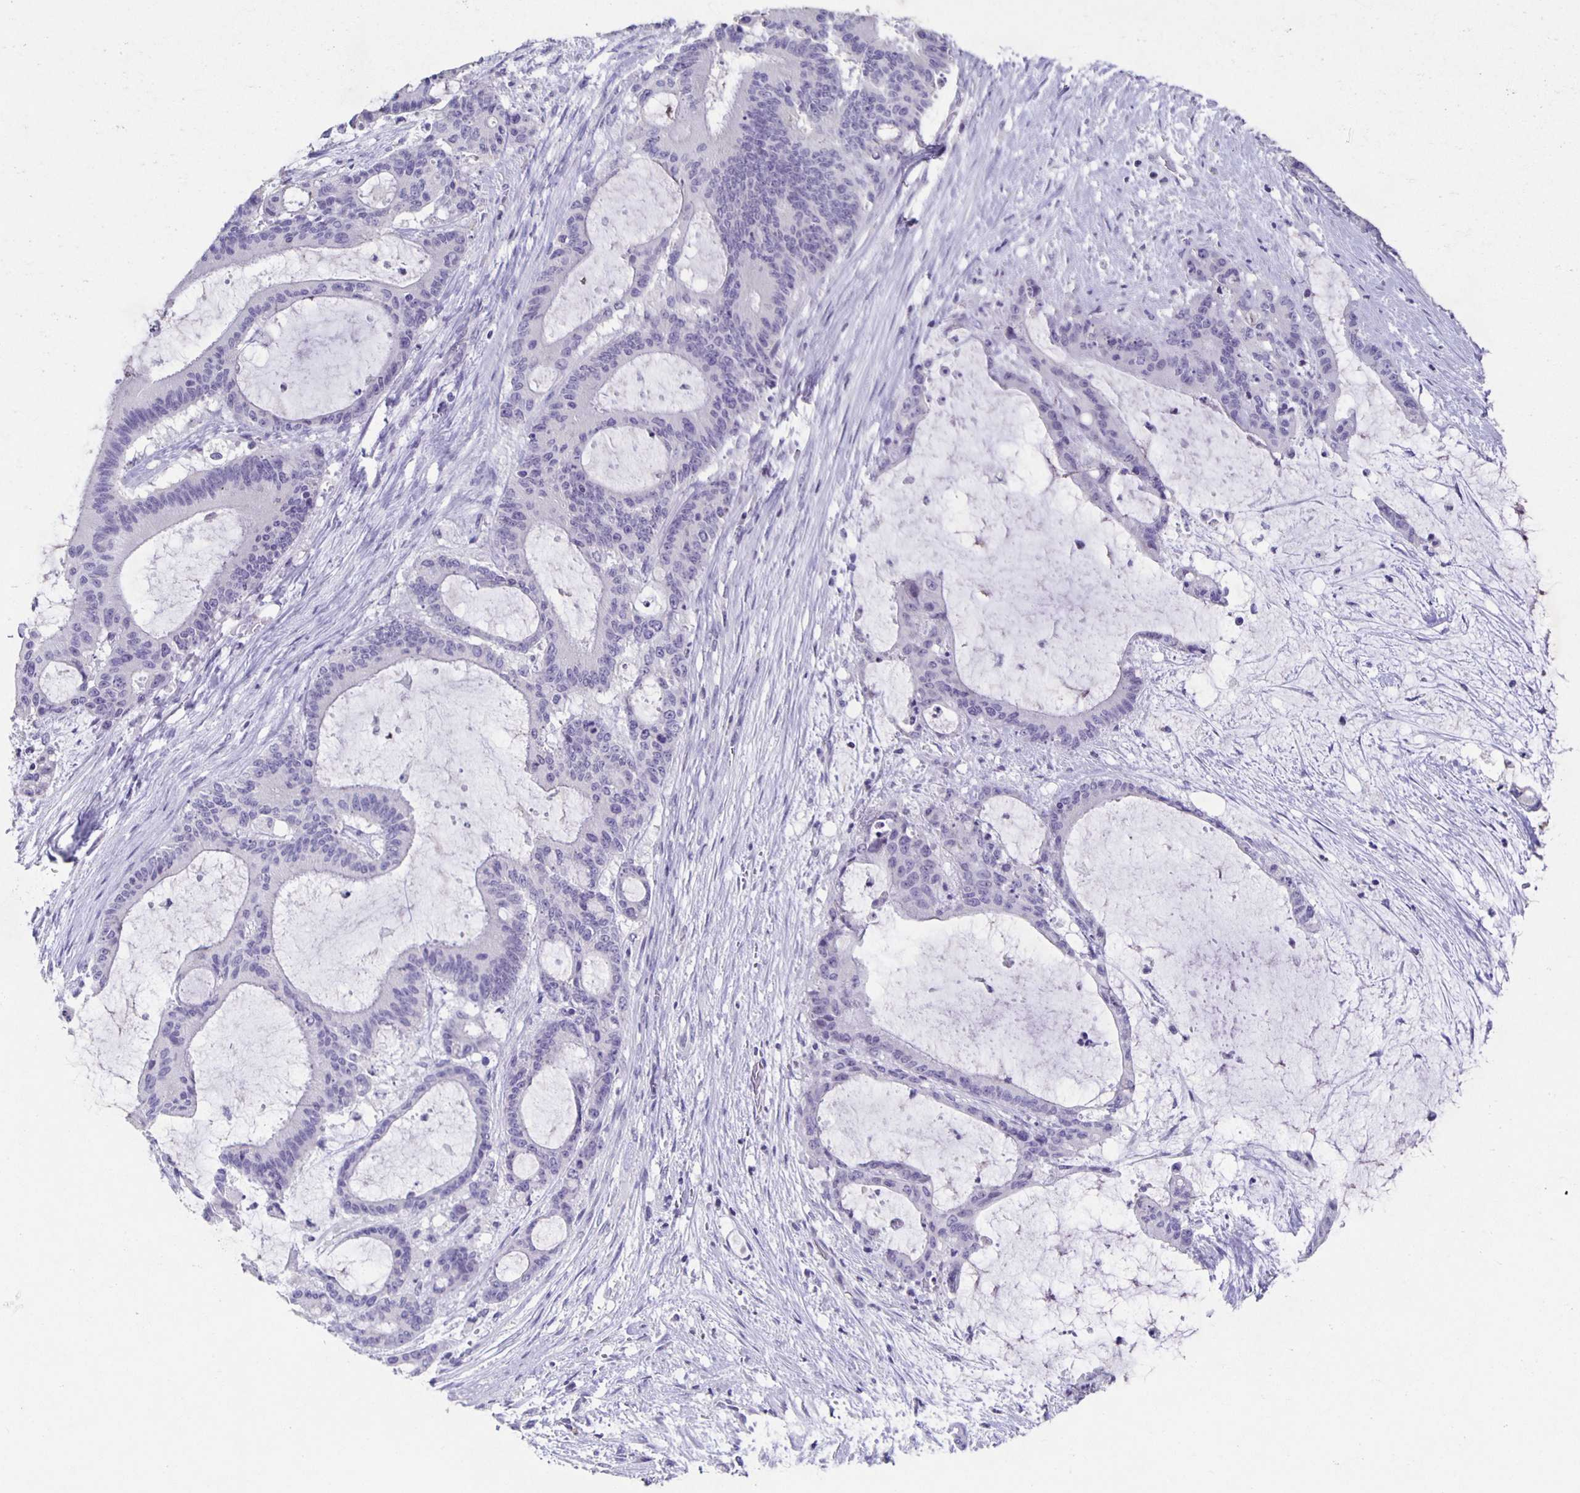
{"staining": {"intensity": "negative", "quantity": "none", "location": "none"}, "tissue": "liver cancer", "cell_type": "Tumor cells", "image_type": "cancer", "snomed": [{"axis": "morphology", "description": "Normal tissue, NOS"}, {"axis": "morphology", "description": "Cholangiocarcinoma"}, {"axis": "topography", "description": "Liver"}, {"axis": "topography", "description": "Peripheral nerve tissue"}], "caption": "IHC of human liver cancer reveals no staining in tumor cells.", "gene": "CARNS1", "patient": {"sex": "female", "age": 73}}